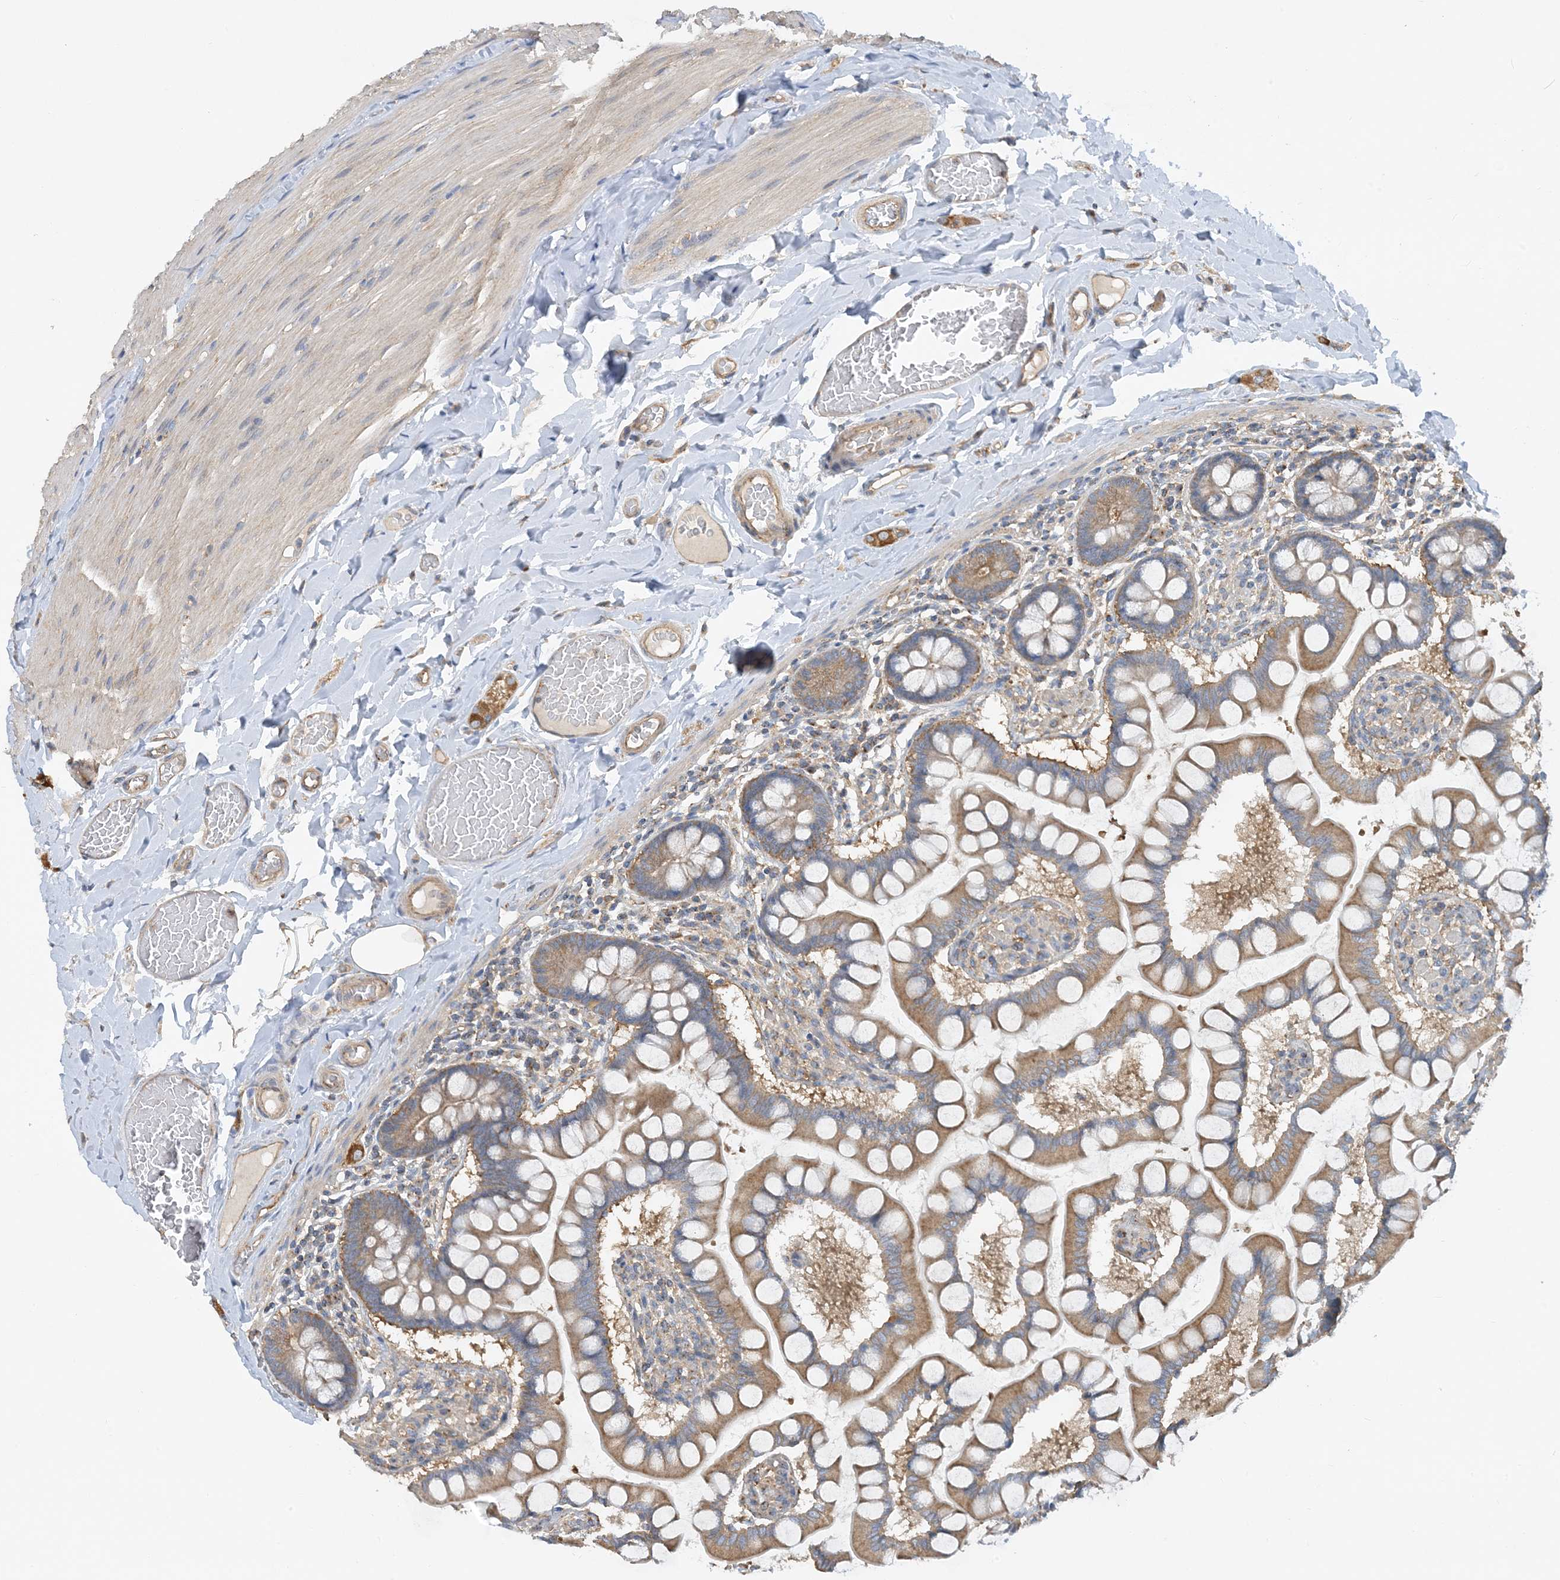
{"staining": {"intensity": "moderate", "quantity": "25%-75%", "location": "cytoplasmic/membranous"}, "tissue": "small intestine", "cell_type": "Glandular cells", "image_type": "normal", "snomed": [{"axis": "morphology", "description": "Normal tissue, NOS"}, {"axis": "topography", "description": "Small intestine"}], "caption": "Immunohistochemical staining of normal human small intestine shows moderate cytoplasmic/membranous protein expression in approximately 25%-75% of glandular cells.", "gene": "SIDT1", "patient": {"sex": "male", "age": 41}}